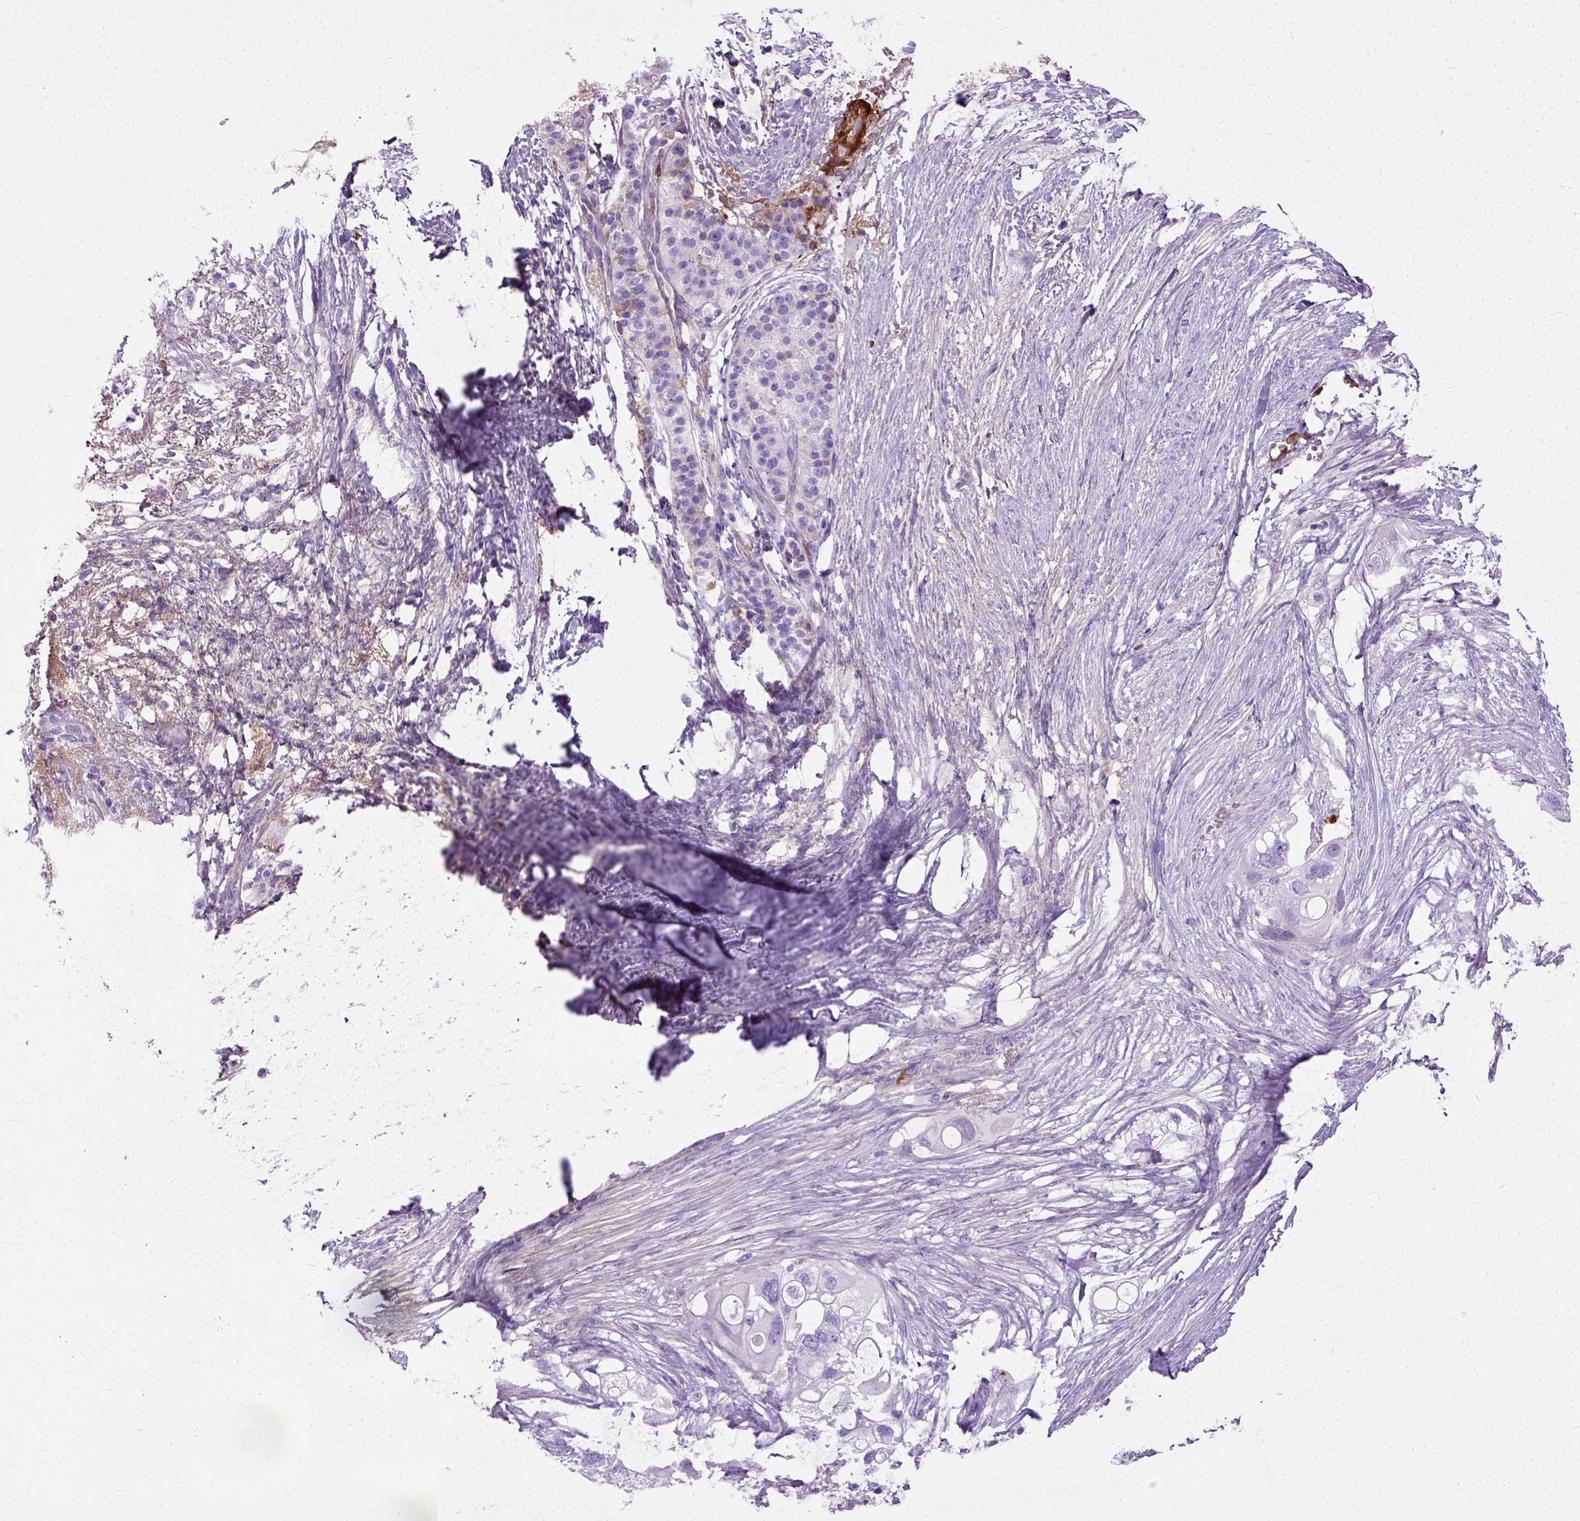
{"staining": {"intensity": "negative", "quantity": "none", "location": "none"}, "tissue": "pancreatic cancer", "cell_type": "Tumor cells", "image_type": "cancer", "snomed": [{"axis": "morphology", "description": "Adenocarcinoma, NOS"}, {"axis": "topography", "description": "Pancreas"}], "caption": "This is a histopathology image of IHC staining of pancreatic adenocarcinoma, which shows no staining in tumor cells.", "gene": "ADAMTS8", "patient": {"sex": "female", "age": 72}}